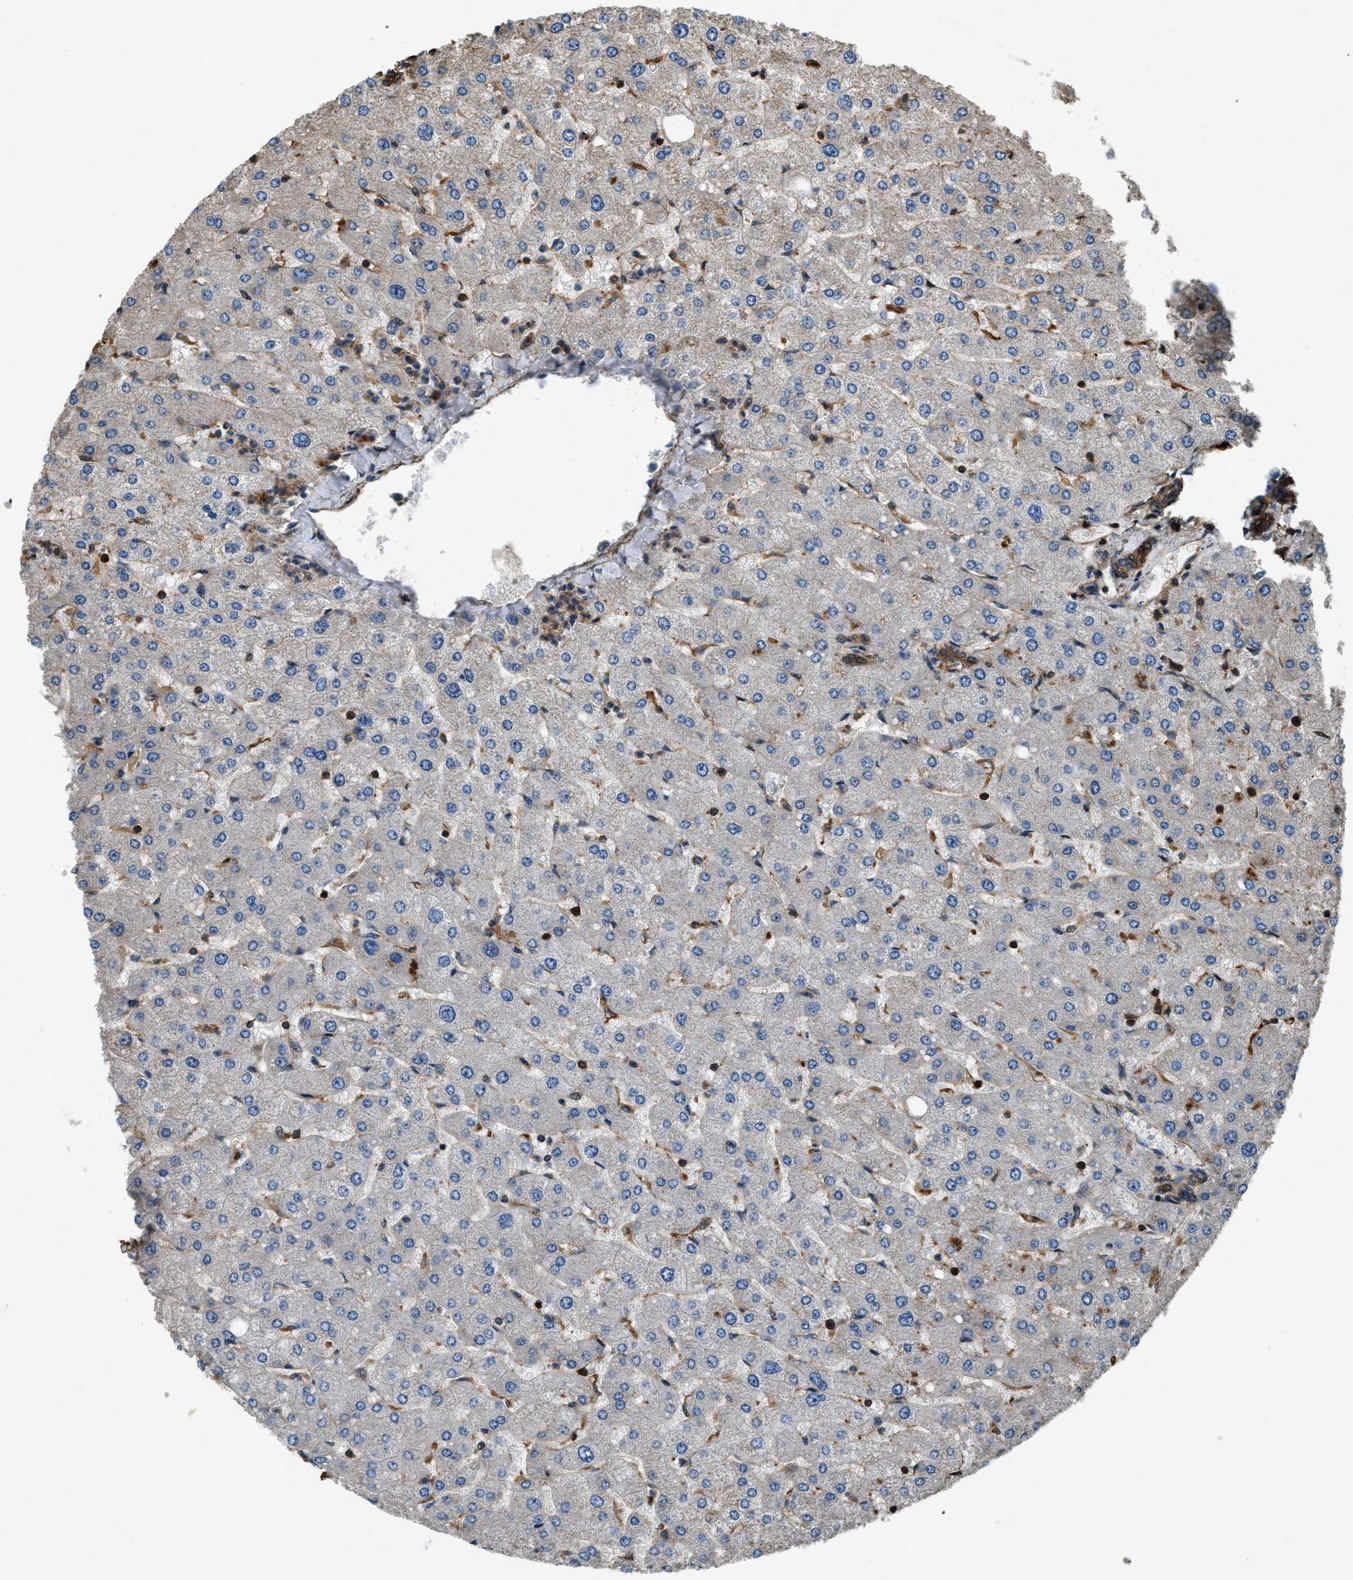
{"staining": {"intensity": "strong", "quantity": ">75%", "location": "cytoplasmic/membranous"}, "tissue": "liver", "cell_type": "Cholangiocytes", "image_type": "normal", "snomed": [{"axis": "morphology", "description": "Normal tissue, NOS"}, {"axis": "topography", "description": "Liver"}], "caption": "Cholangiocytes exhibit high levels of strong cytoplasmic/membranous staining in about >75% of cells in unremarkable liver.", "gene": "YARS1", "patient": {"sex": "male", "age": 55}}